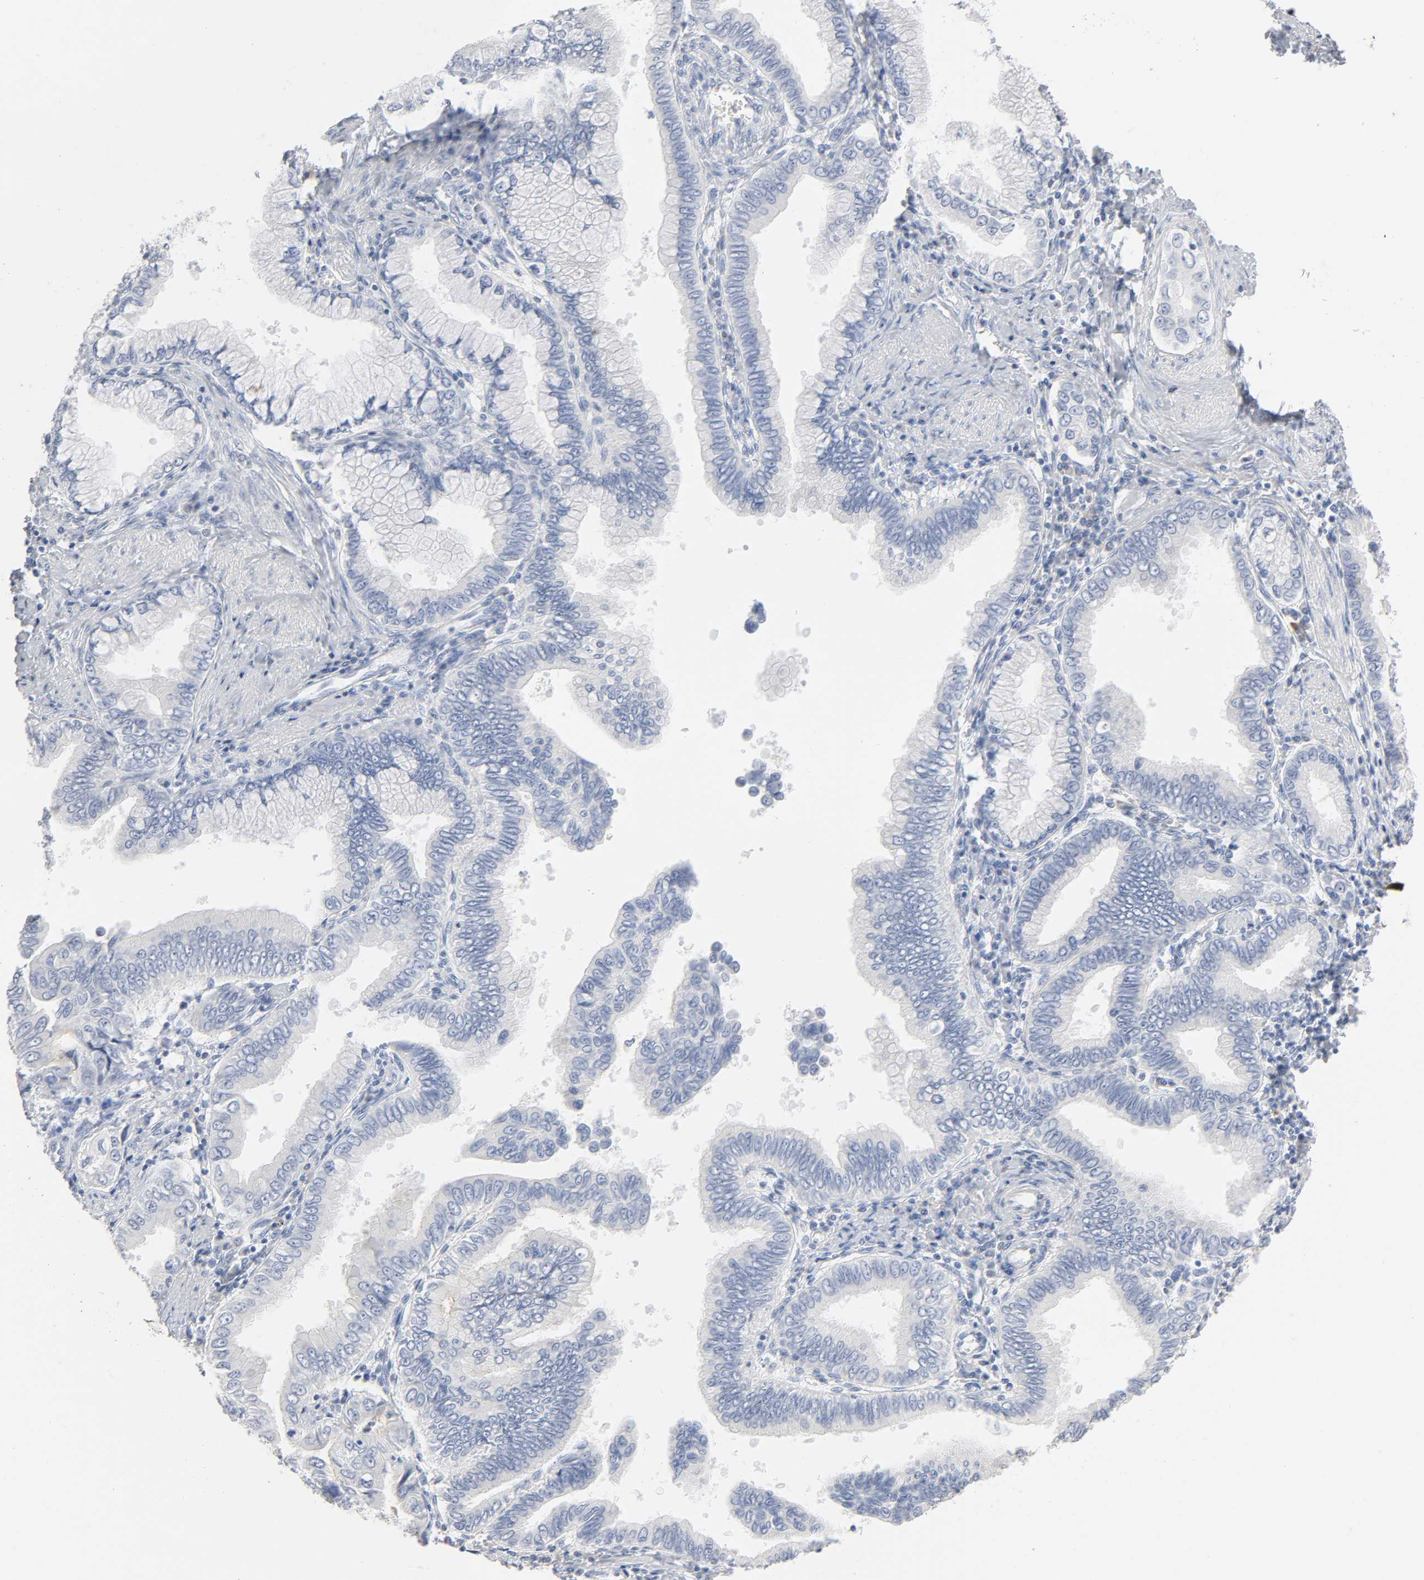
{"staining": {"intensity": "negative", "quantity": "none", "location": "none"}, "tissue": "pancreatic cancer", "cell_type": "Tumor cells", "image_type": "cancer", "snomed": [{"axis": "morphology", "description": "Normal tissue, NOS"}, {"axis": "topography", "description": "Lymph node"}], "caption": "This is a image of immunohistochemistry staining of pancreatic cancer, which shows no positivity in tumor cells. The staining is performed using DAB brown chromogen with nuclei counter-stained in using hematoxylin.", "gene": "ACP3", "patient": {"sex": "male", "age": 50}}